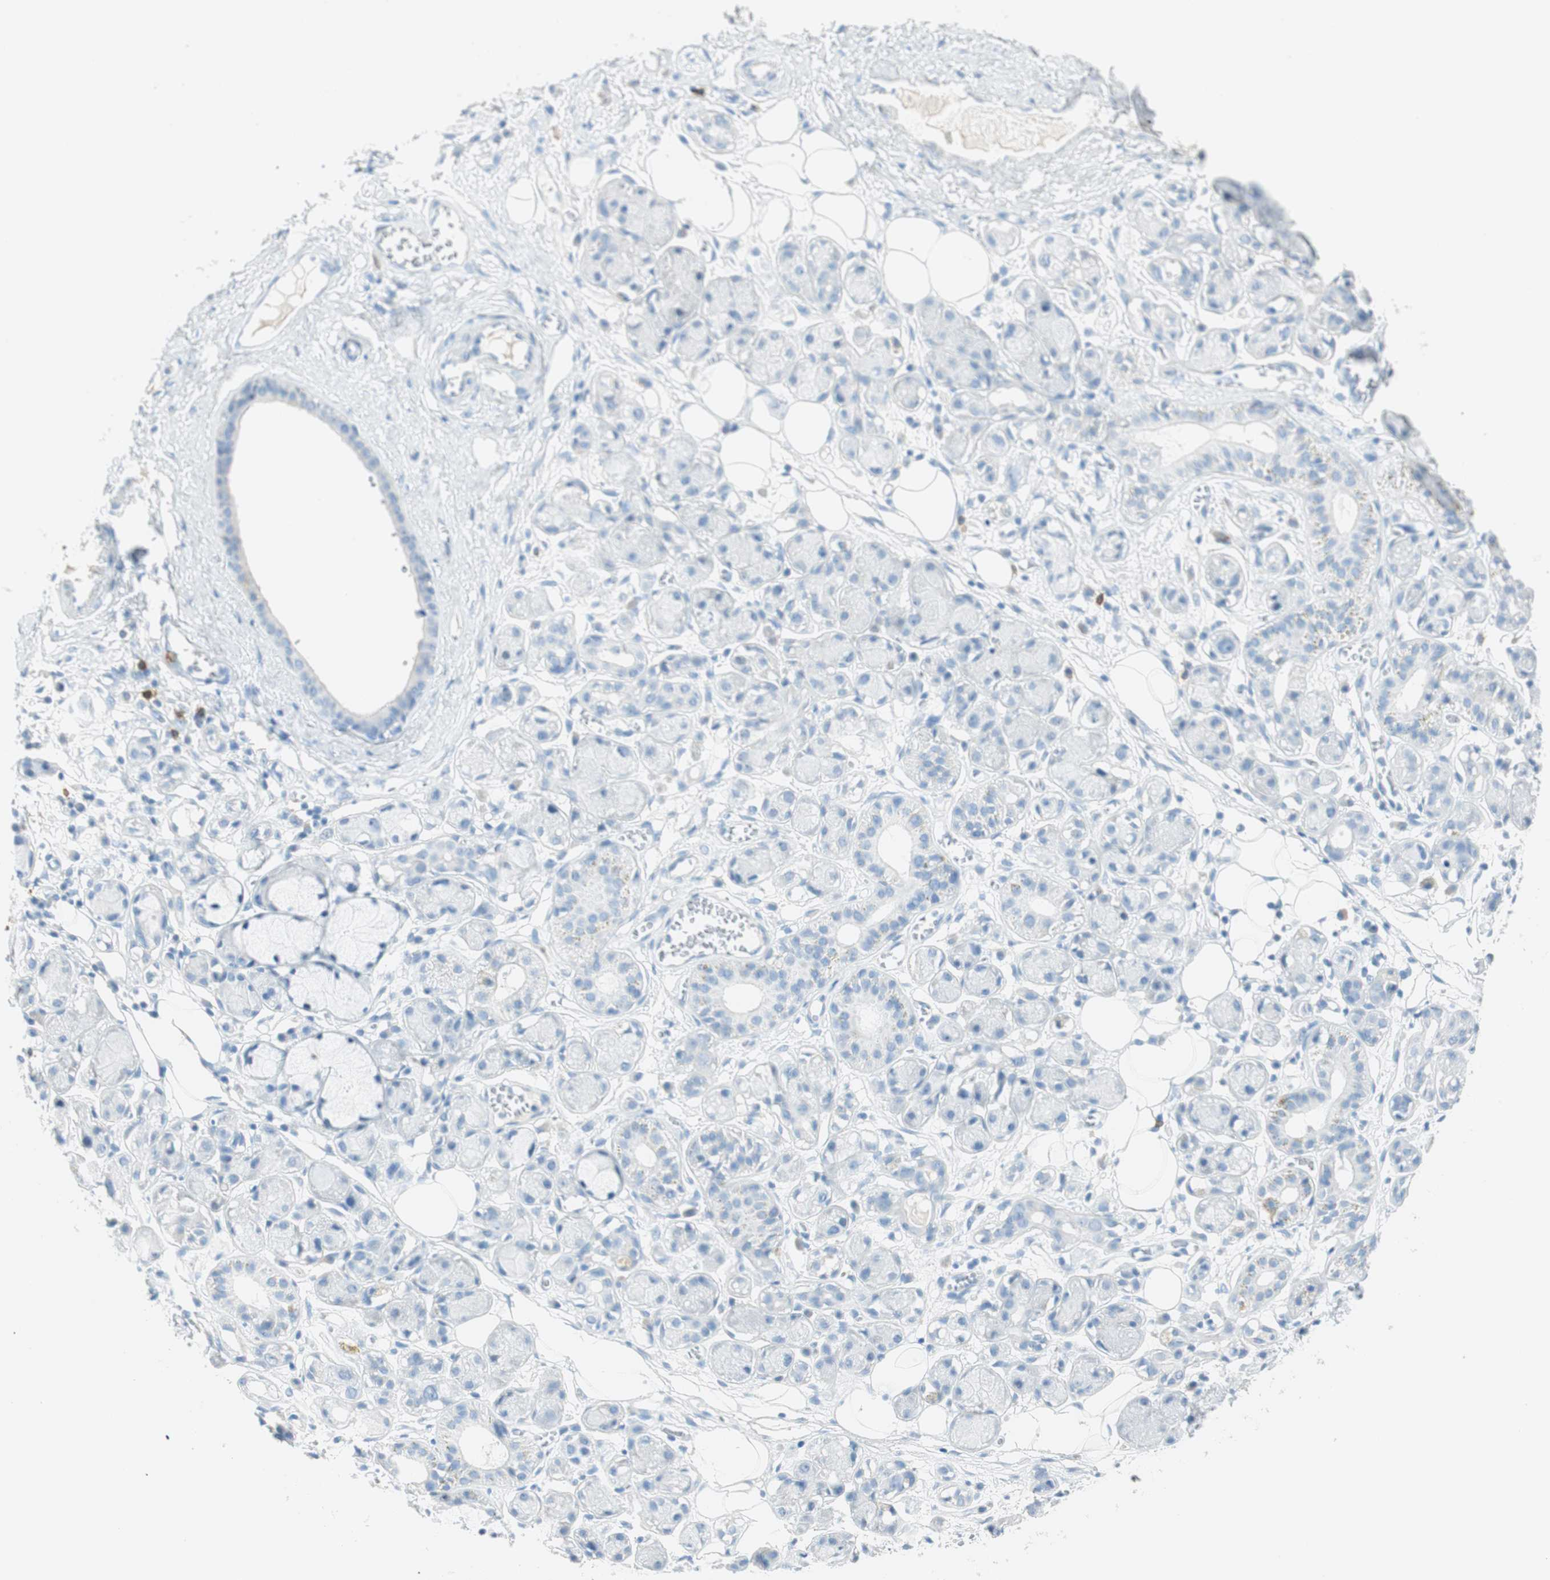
{"staining": {"intensity": "negative", "quantity": "none", "location": "none"}, "tissue": "adipose tissue", "cell_type": "Adipocytes", "image_type": "normal", "snomed": [{"axis": "morphology", "description": "Normal tissue, NOS"}, {"axis": "morphology", "description": "Inflammation, NOS"}, {"axis": "topography", "description": "Vascular tissue"}, {"axis": "topography", "description": "Salivary gland"}], "caption": "Immunohistochemistry of normal adipose tissue displays no positivity in adipocytes. The staining is performed using DAB brown chromogen with nuclei counter-stained in using hematoxylin.", "gene": "TNFRSF13C", "patient": {"sex": "female", "age": 75}}